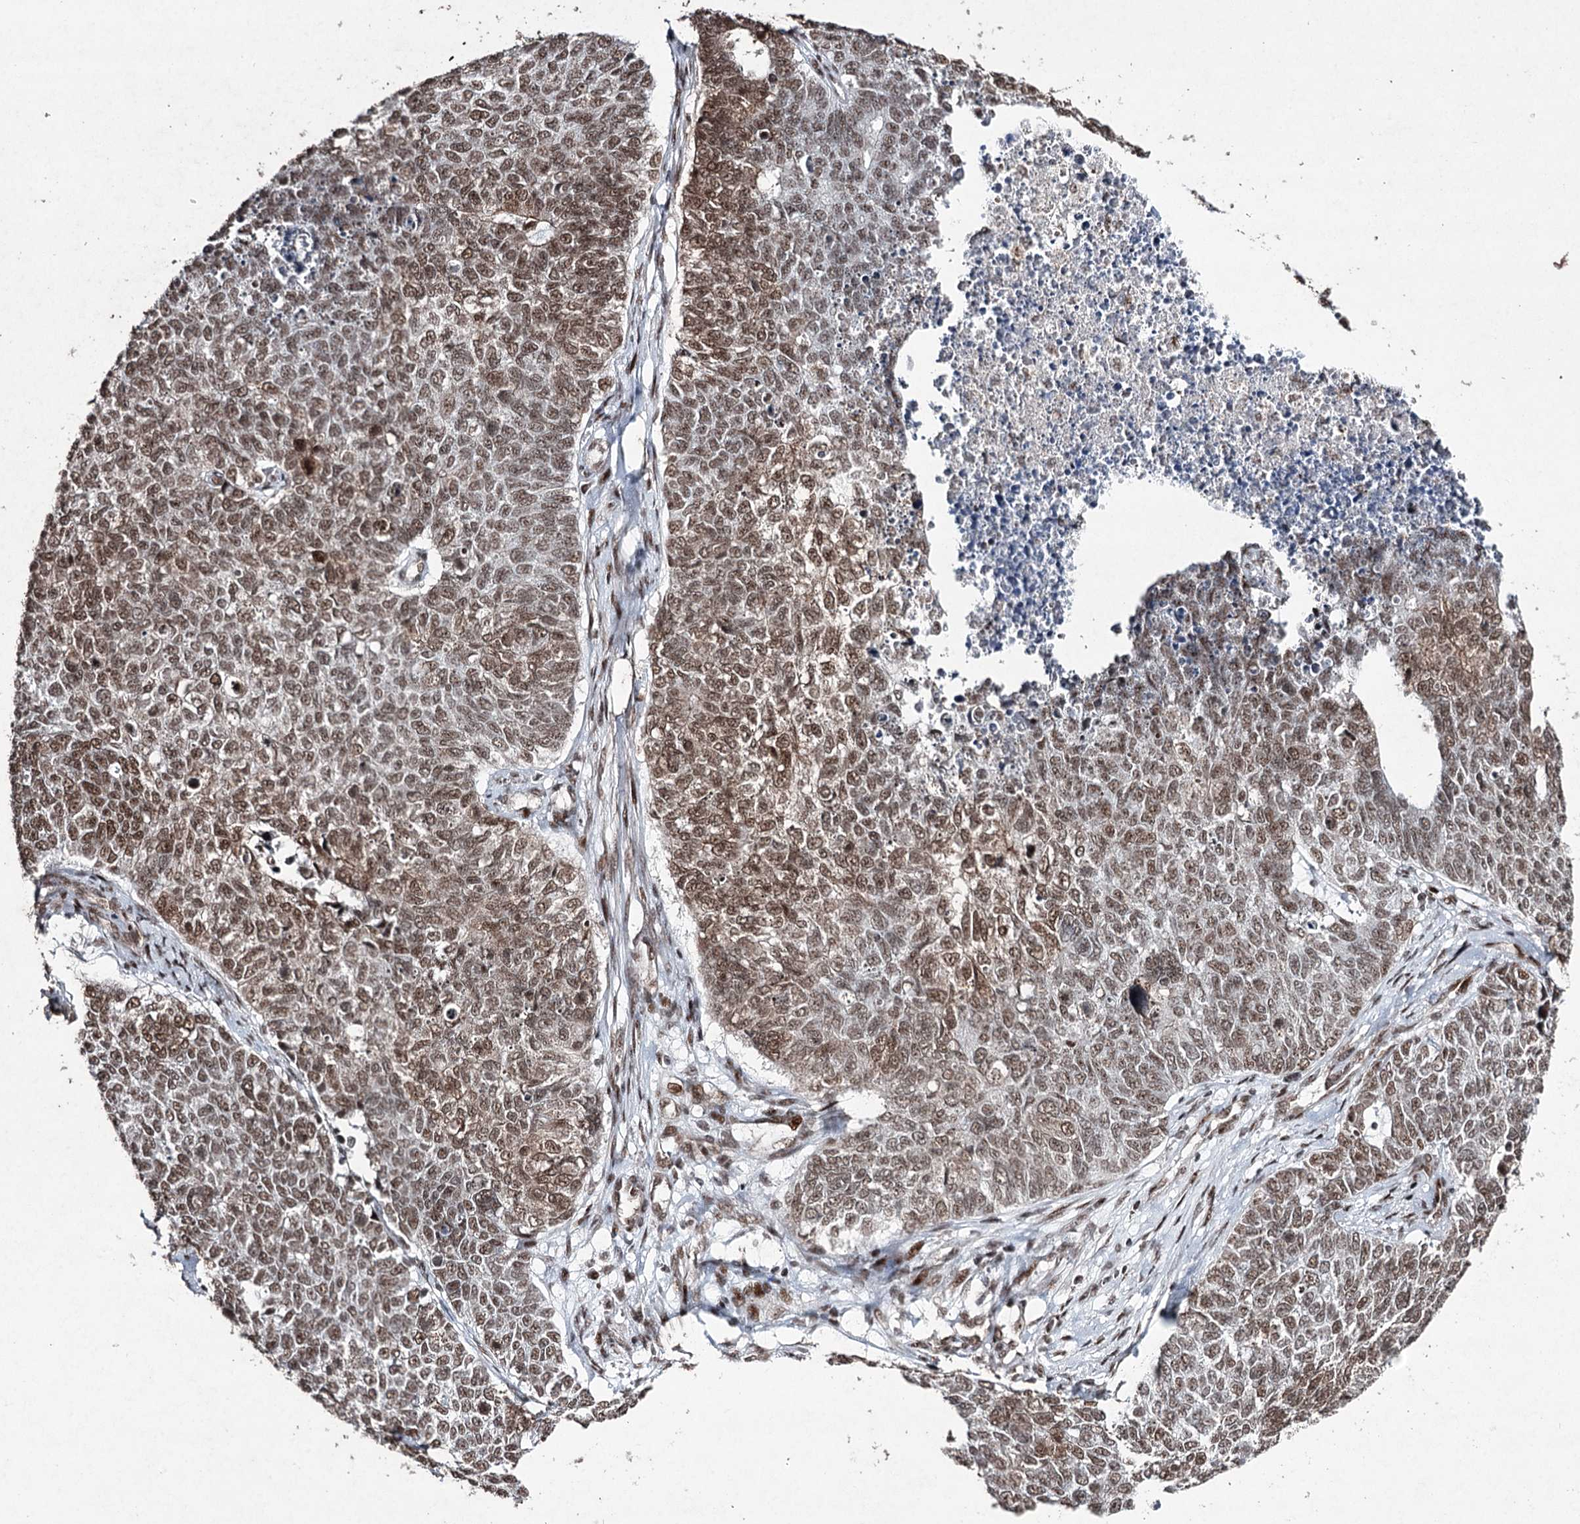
{"staining": {"intensity": "moderate", "quantity": ">75%", "location": "nuclear"}, "tissue": "cervical cancer", "cell_type": "Tumor cells", "image_type": "cancer", "snomed": [{"axis": "morphology", "description": "Squamous cell carcinoma, NOS"}, {"axis": "topography", "description": "Cervix"}], "caption": "Cervical squamous cell carcinoma stained for a protein (brown) shows moderate nuclear positive staining in approximately >75% of tumor cells.", "gene": "PDCD4", "patient": {"sex": "female", "age": 63}}